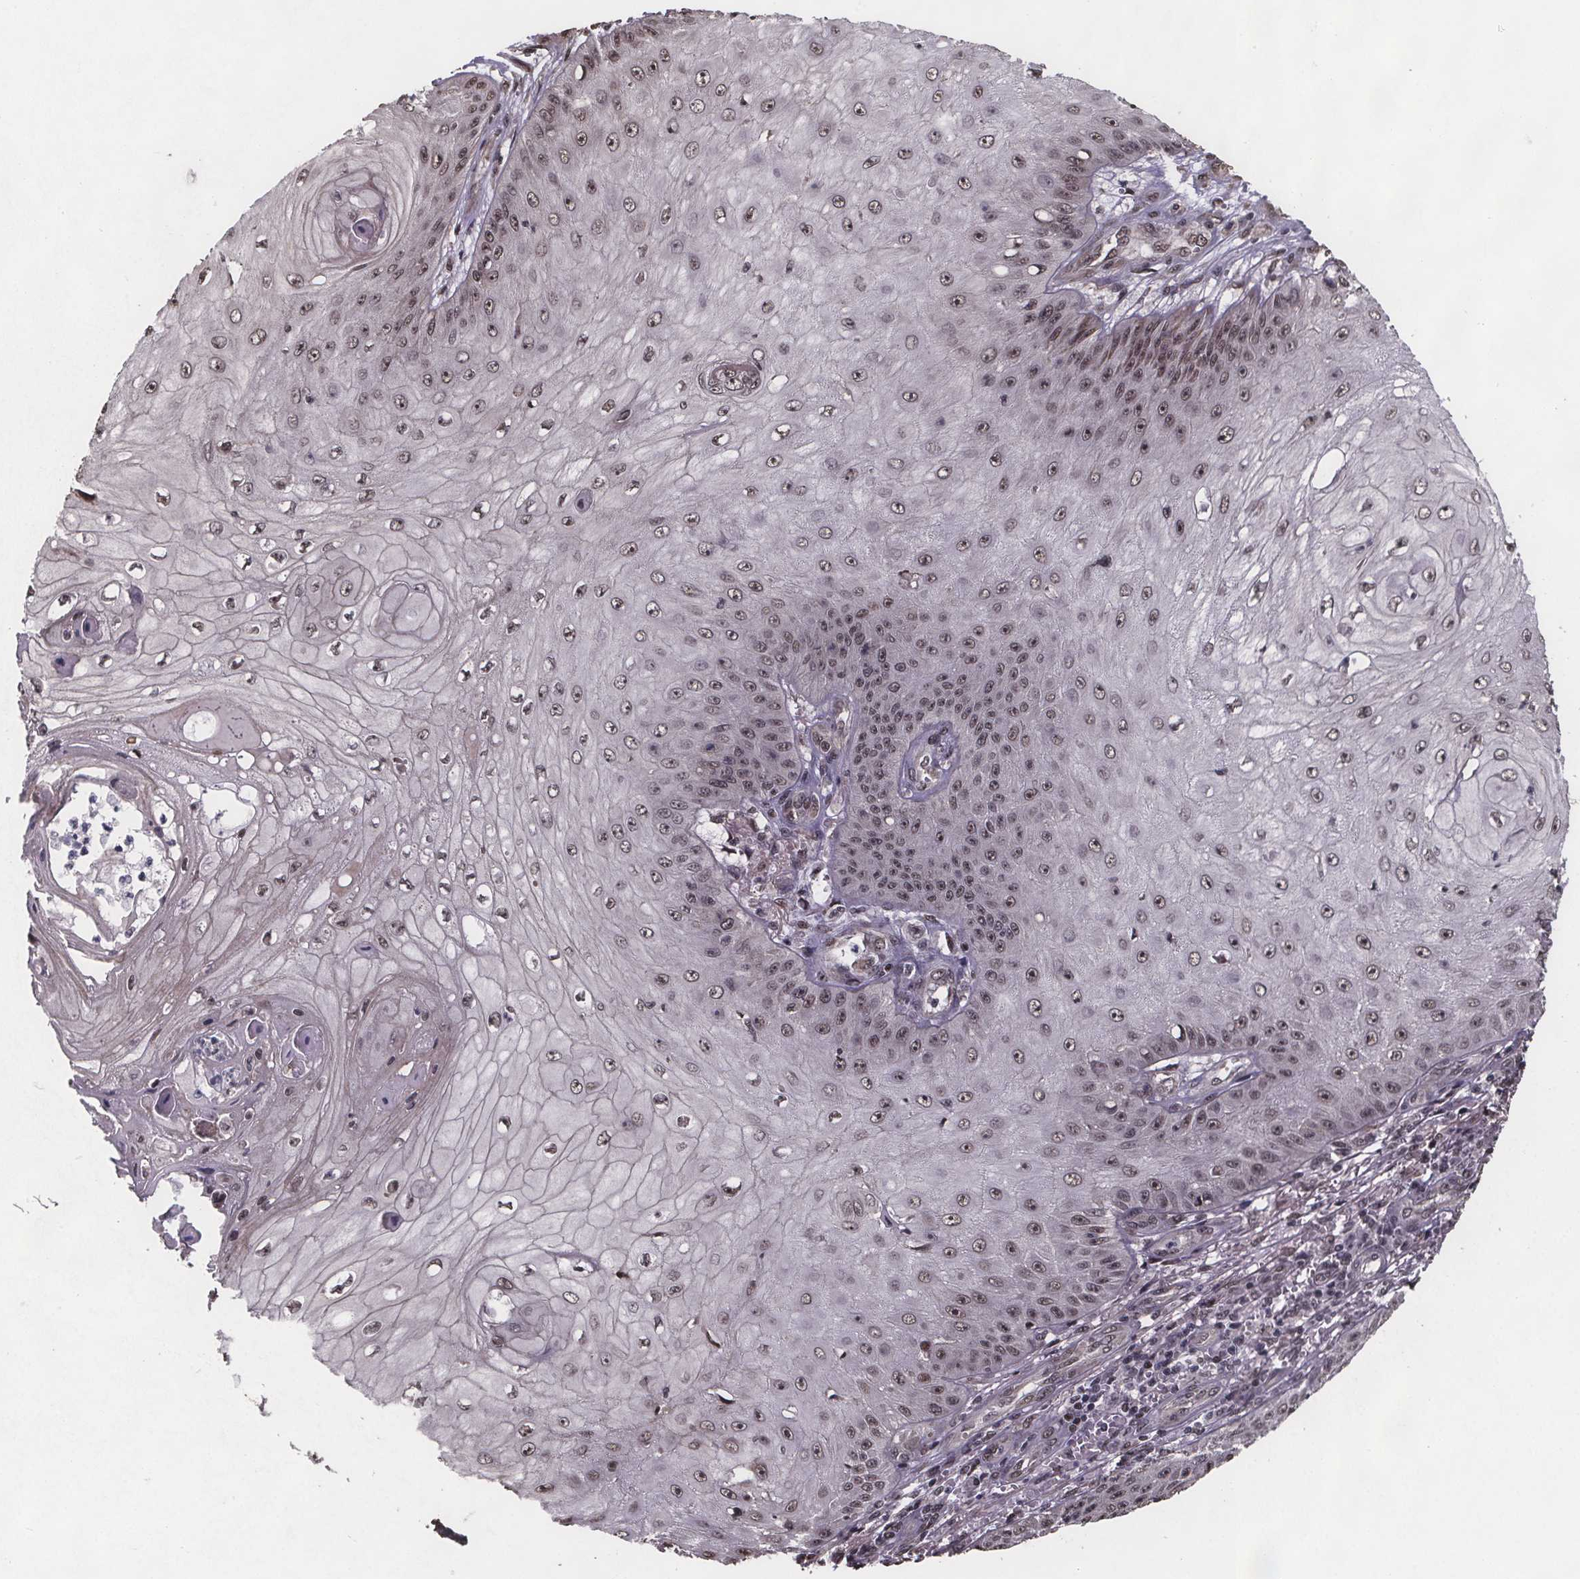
{"staining": {"intensity": "moderate", "quantity": ">75%", "location": "nuclear"}, "tissue": "skin cancer", "cell_type": "Tumor cells", "image_type": "cancer", "snomed": [{"axis": "morphology", "description": "Squamous cell carcinoma, NOS"}, {"axis": "topography", "description": "Skin"}], "caption": "A histopathology image showing moderate nuclear expression in about >75% of tumor cells in skin cancer (squamous cell carcinoma), as visualized by brown immunohistochemical staining.", "gene": "U2SURP", "patient": {"sex": "male", "age": 70}}